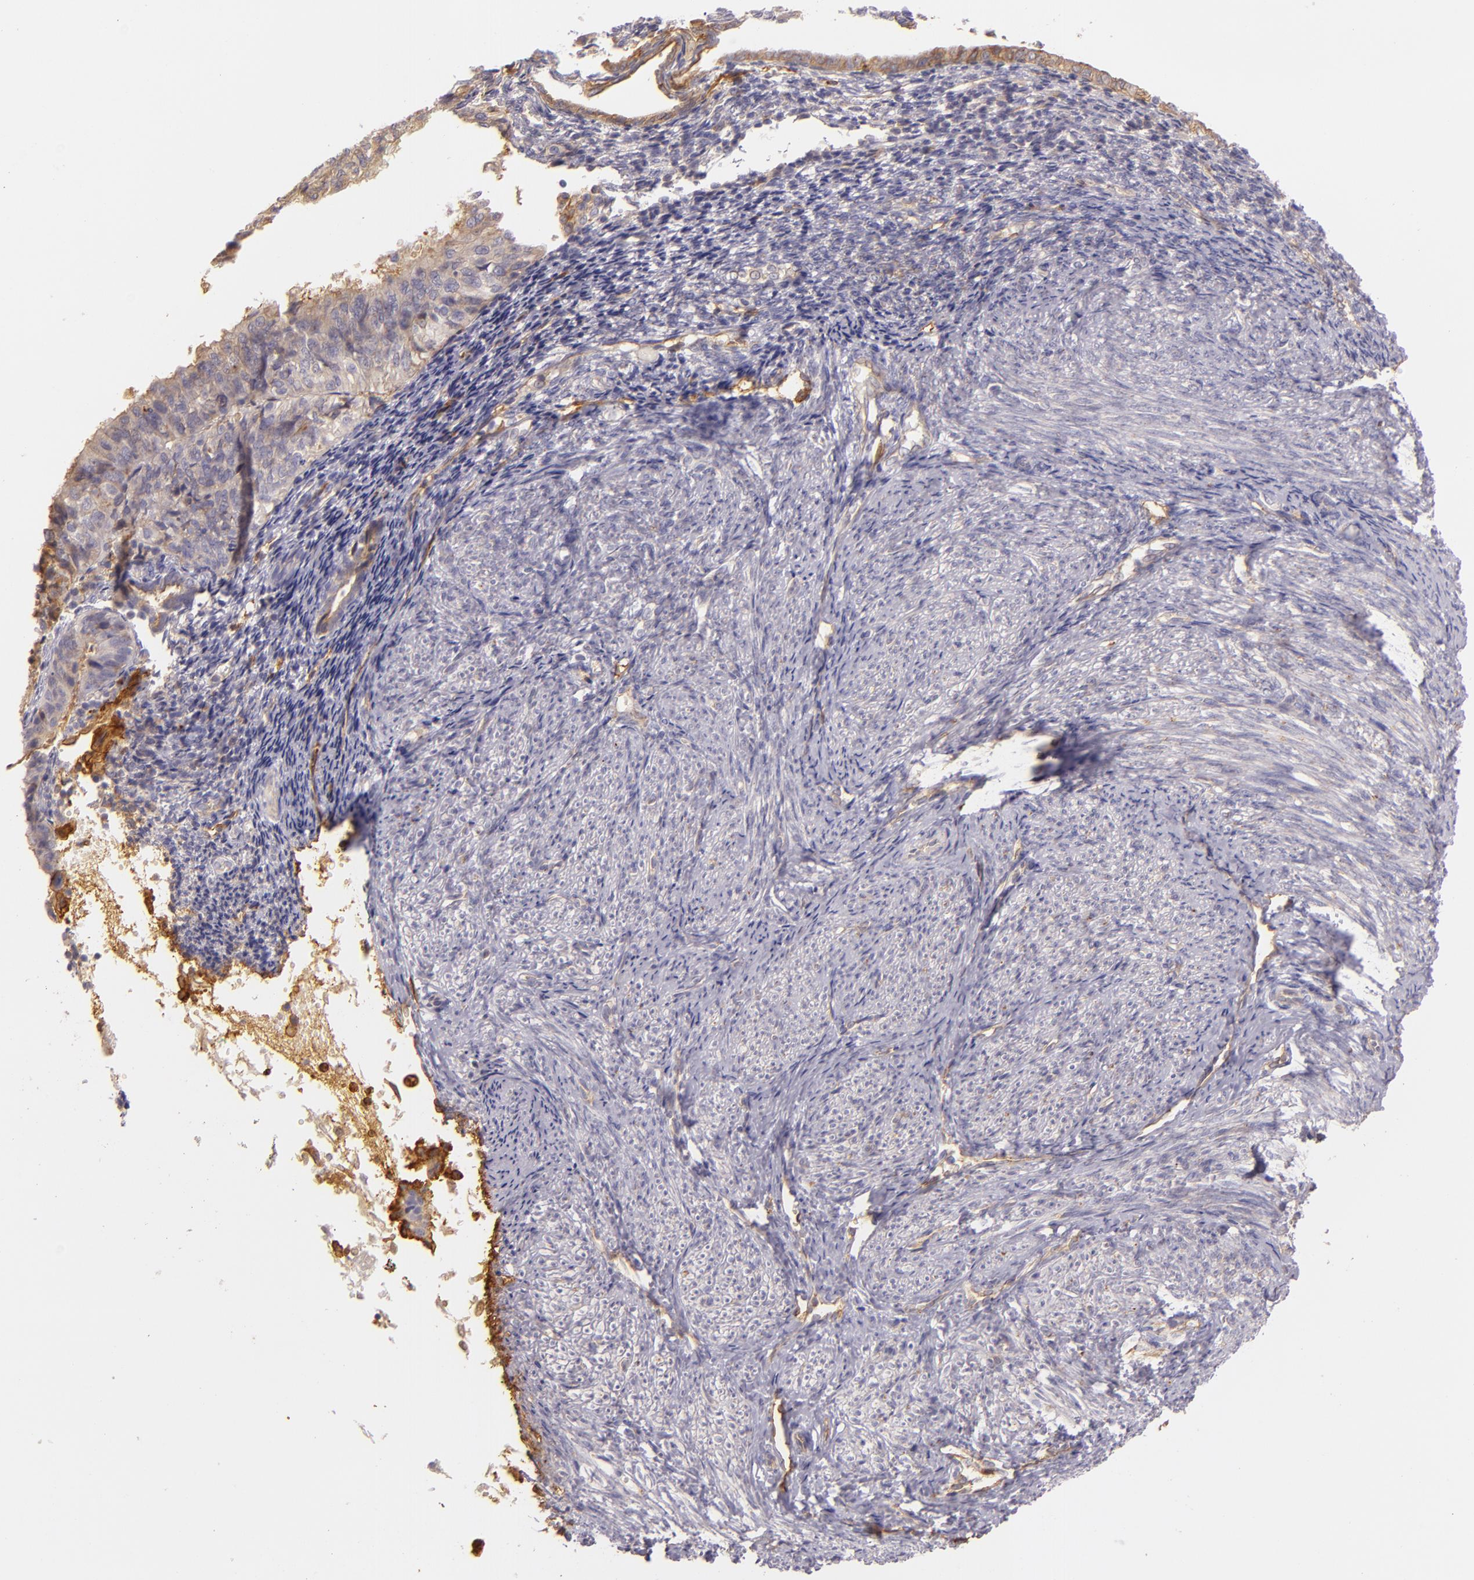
{"staining": {"intensity": "weak", "quantity": ">75%", "location": "cytoplasmic/membranous"}, "tissue": "endometrial cancer", "cell_type": "Tumor cells", "image_type": "cancer", "snomed": [{"axis": "morphology", "description": "Adenocarcinoma, NOS"}, {"axis": "topography", "description": "Endometrium"}], "caption": "Protein expression analysis of endometrial adenocarcinoma demonstrates weak cytoplasmic/membranous staining in about >75% of tumor cells.", "gene": "CTSF", "patient": {"sex": "female", "age": 55}}